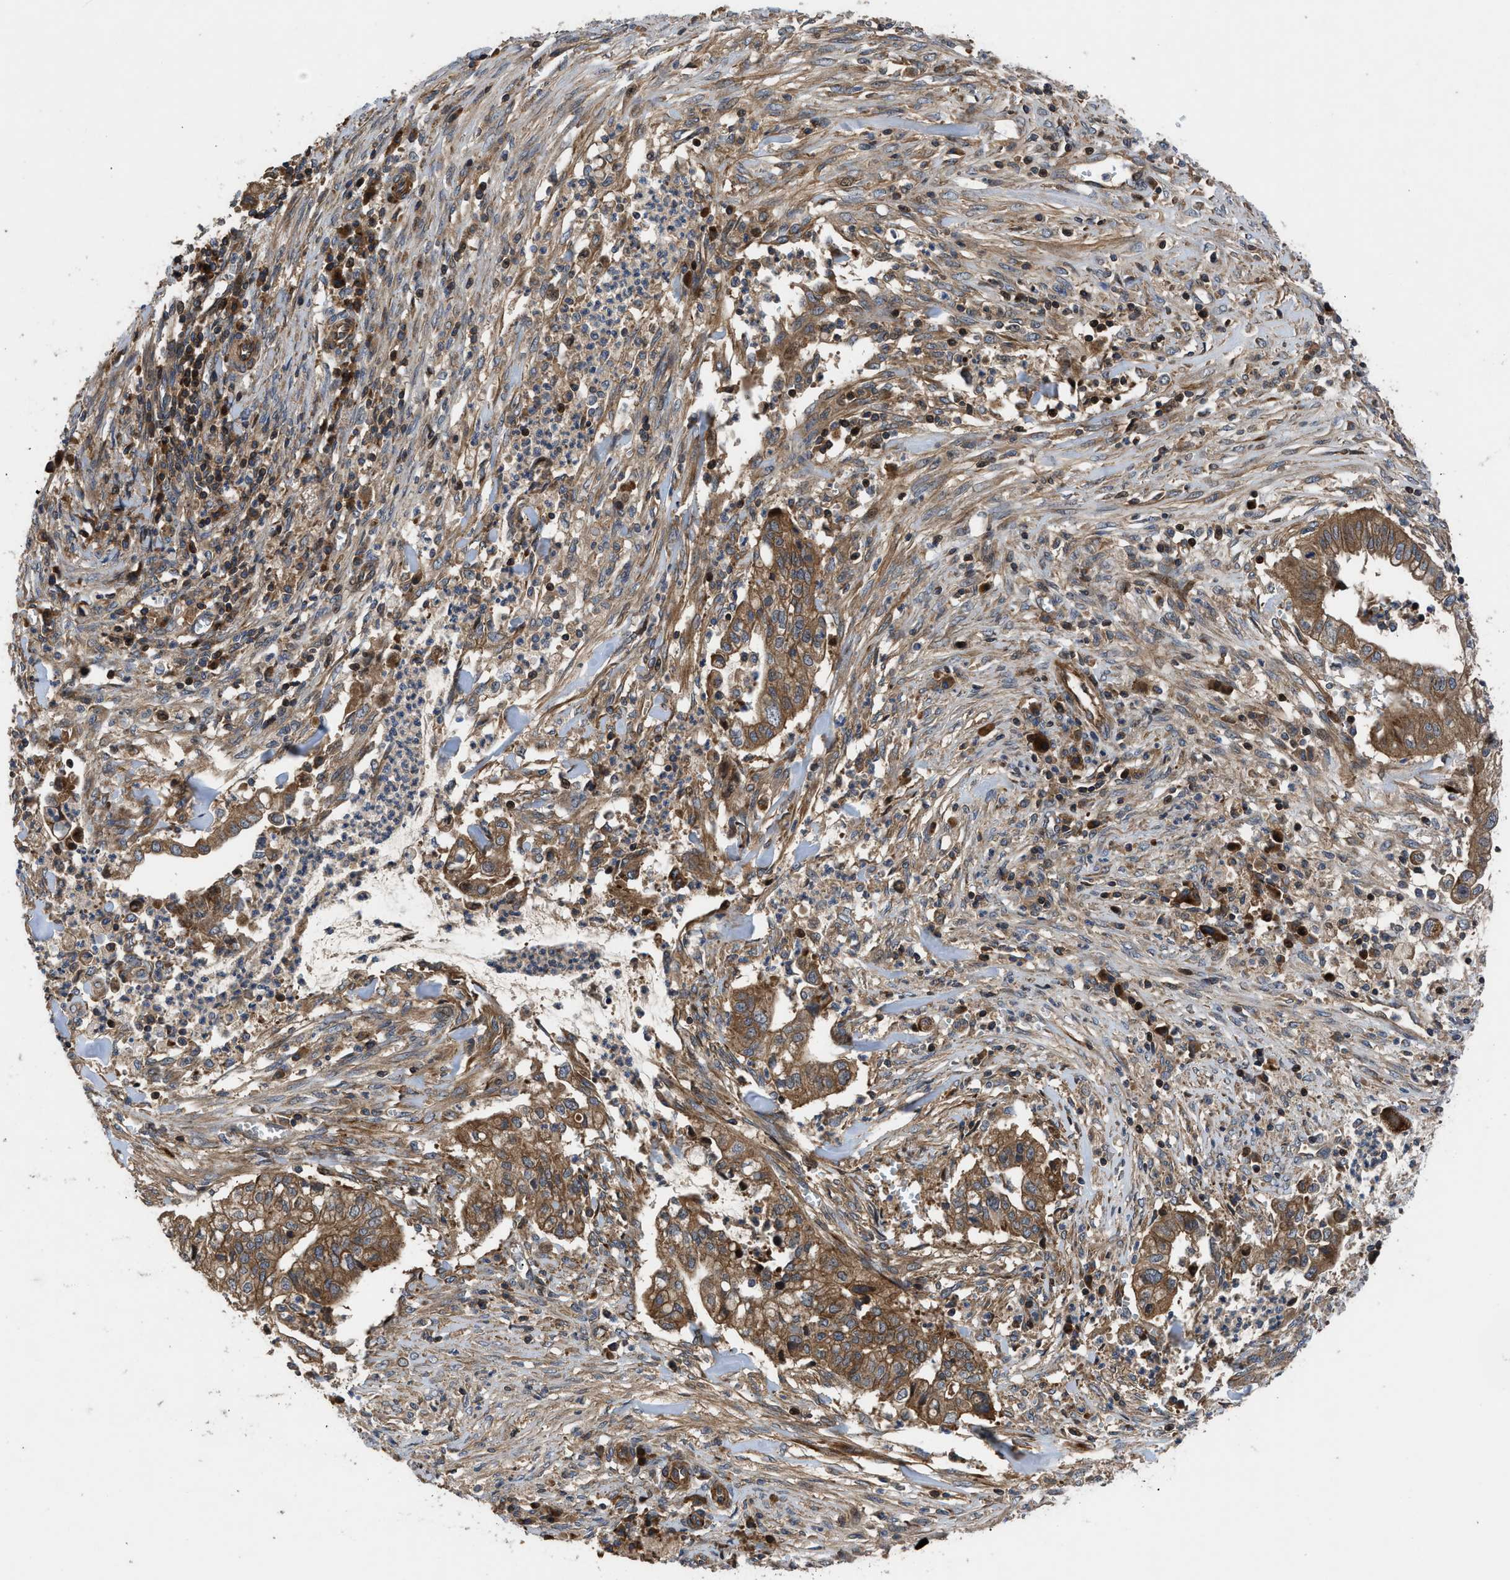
{"staining": {"intensity": "moderate", "quantity": ">75%", "location": "cytoplasmic/membranous"}, "tissue": "cervical cancer", "cell_type": "Tumor cells", "image_type": "cancer", "snomed": [{"axis": "morphology", "description": "Adenocarcinoma, NOS"}, {"axis": "topography", "description": "Cervix"}], "caption": "A histopathology image showing moderate cytoplasmic/membranous expression in approximately >75% of tumor cells in adenocarcinoma (cervical), as visualized by brown immunohistochemical staining.", "gene": "CNNM3", "patient": {"sex": "female", "age": 44}}